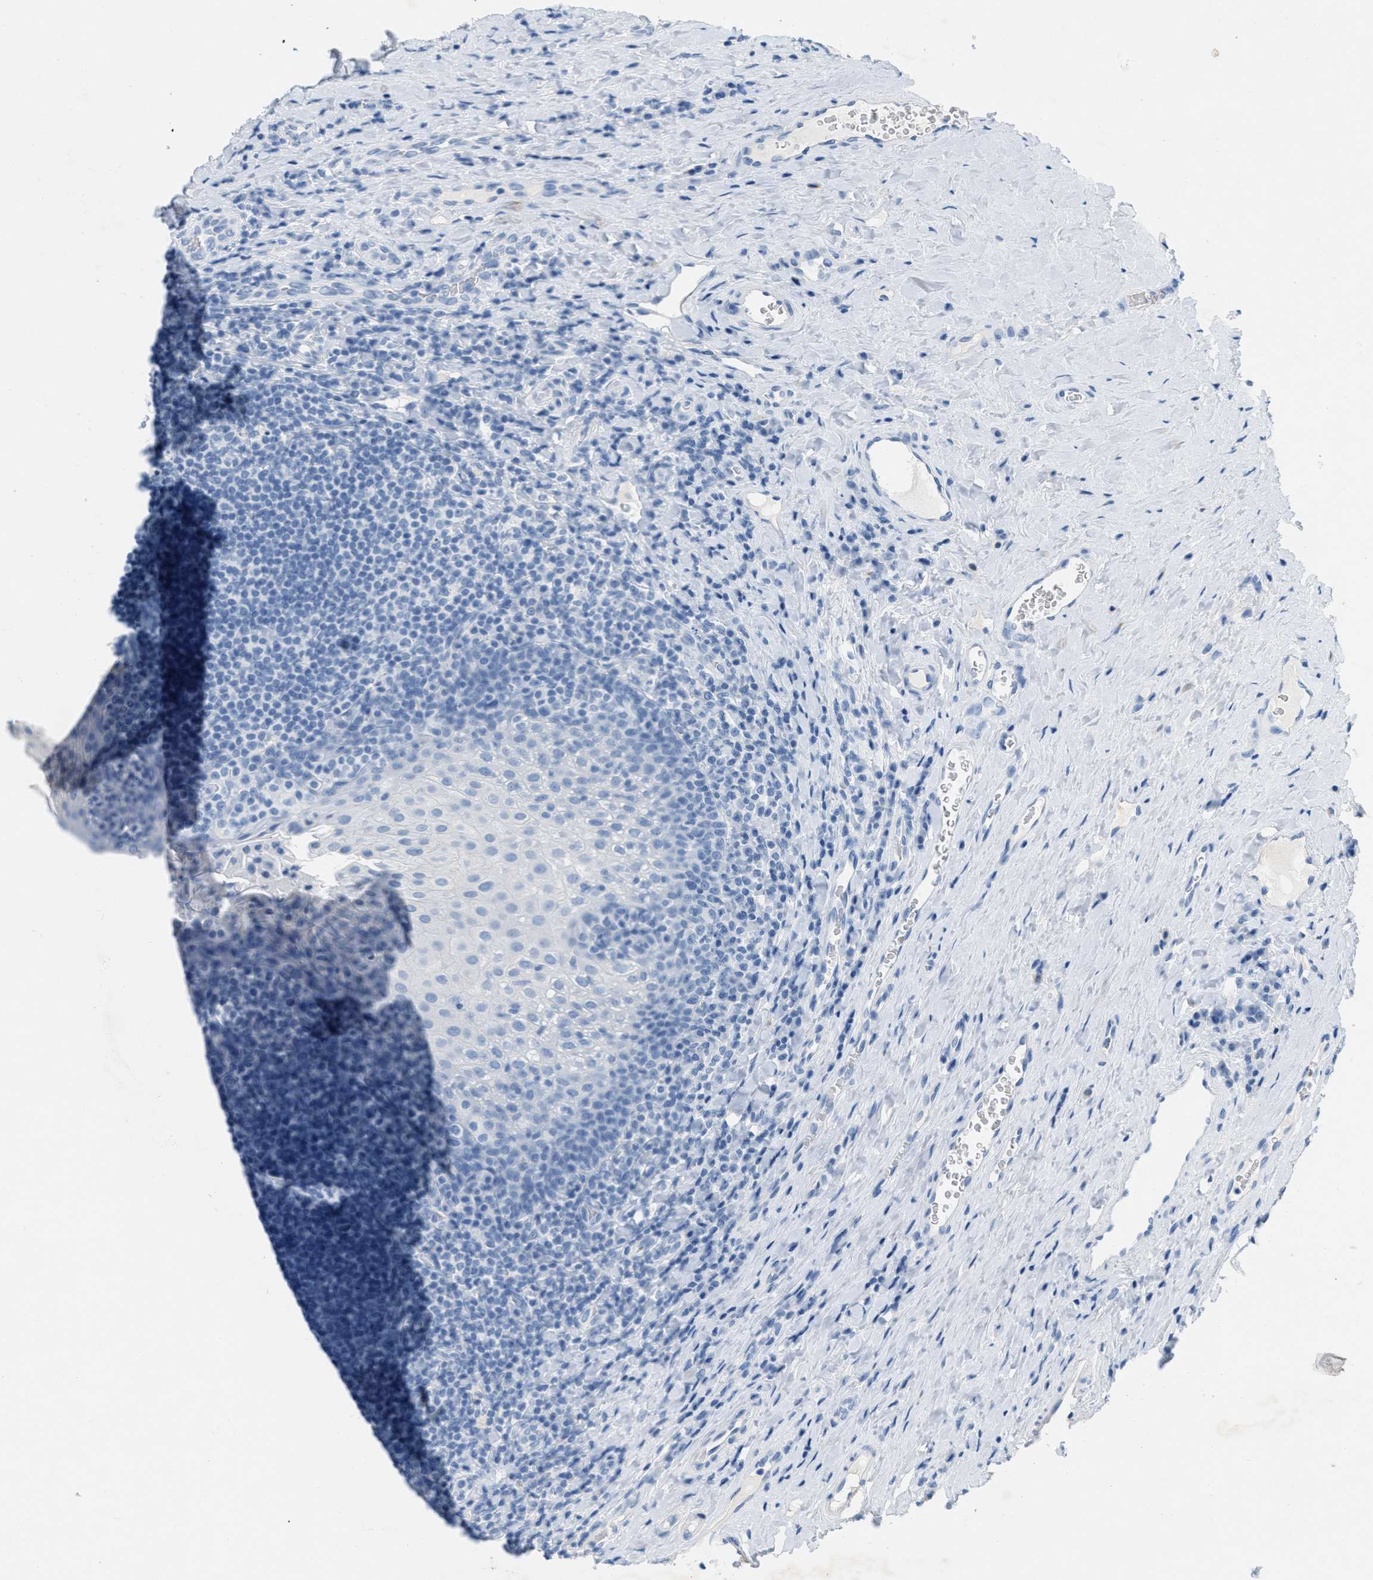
{"staining": {"intensity": "negative", "quantity": "none", "location": "none"}, "tissue": "tonsil", "cell_type": "Germinal center cells", "image_type": "normal", "snomed": [{"axis": "morphology", "description": "Normal tissue, NOS"}, {"axis": "topography", "description": "Tonsil"}], "caption": "Immunohistochemical staining of benign human tonsil demonstrates no significant staining in germinal center cells. Brightfield microscopy of immunohistochemistry stained with DAB (3,3'-diaminobenzidine) (brown) and hematoxylin (blue), captured at high magnification.", "gene": "GPM6A", "patient": {"sex": "male", "age": 17}}